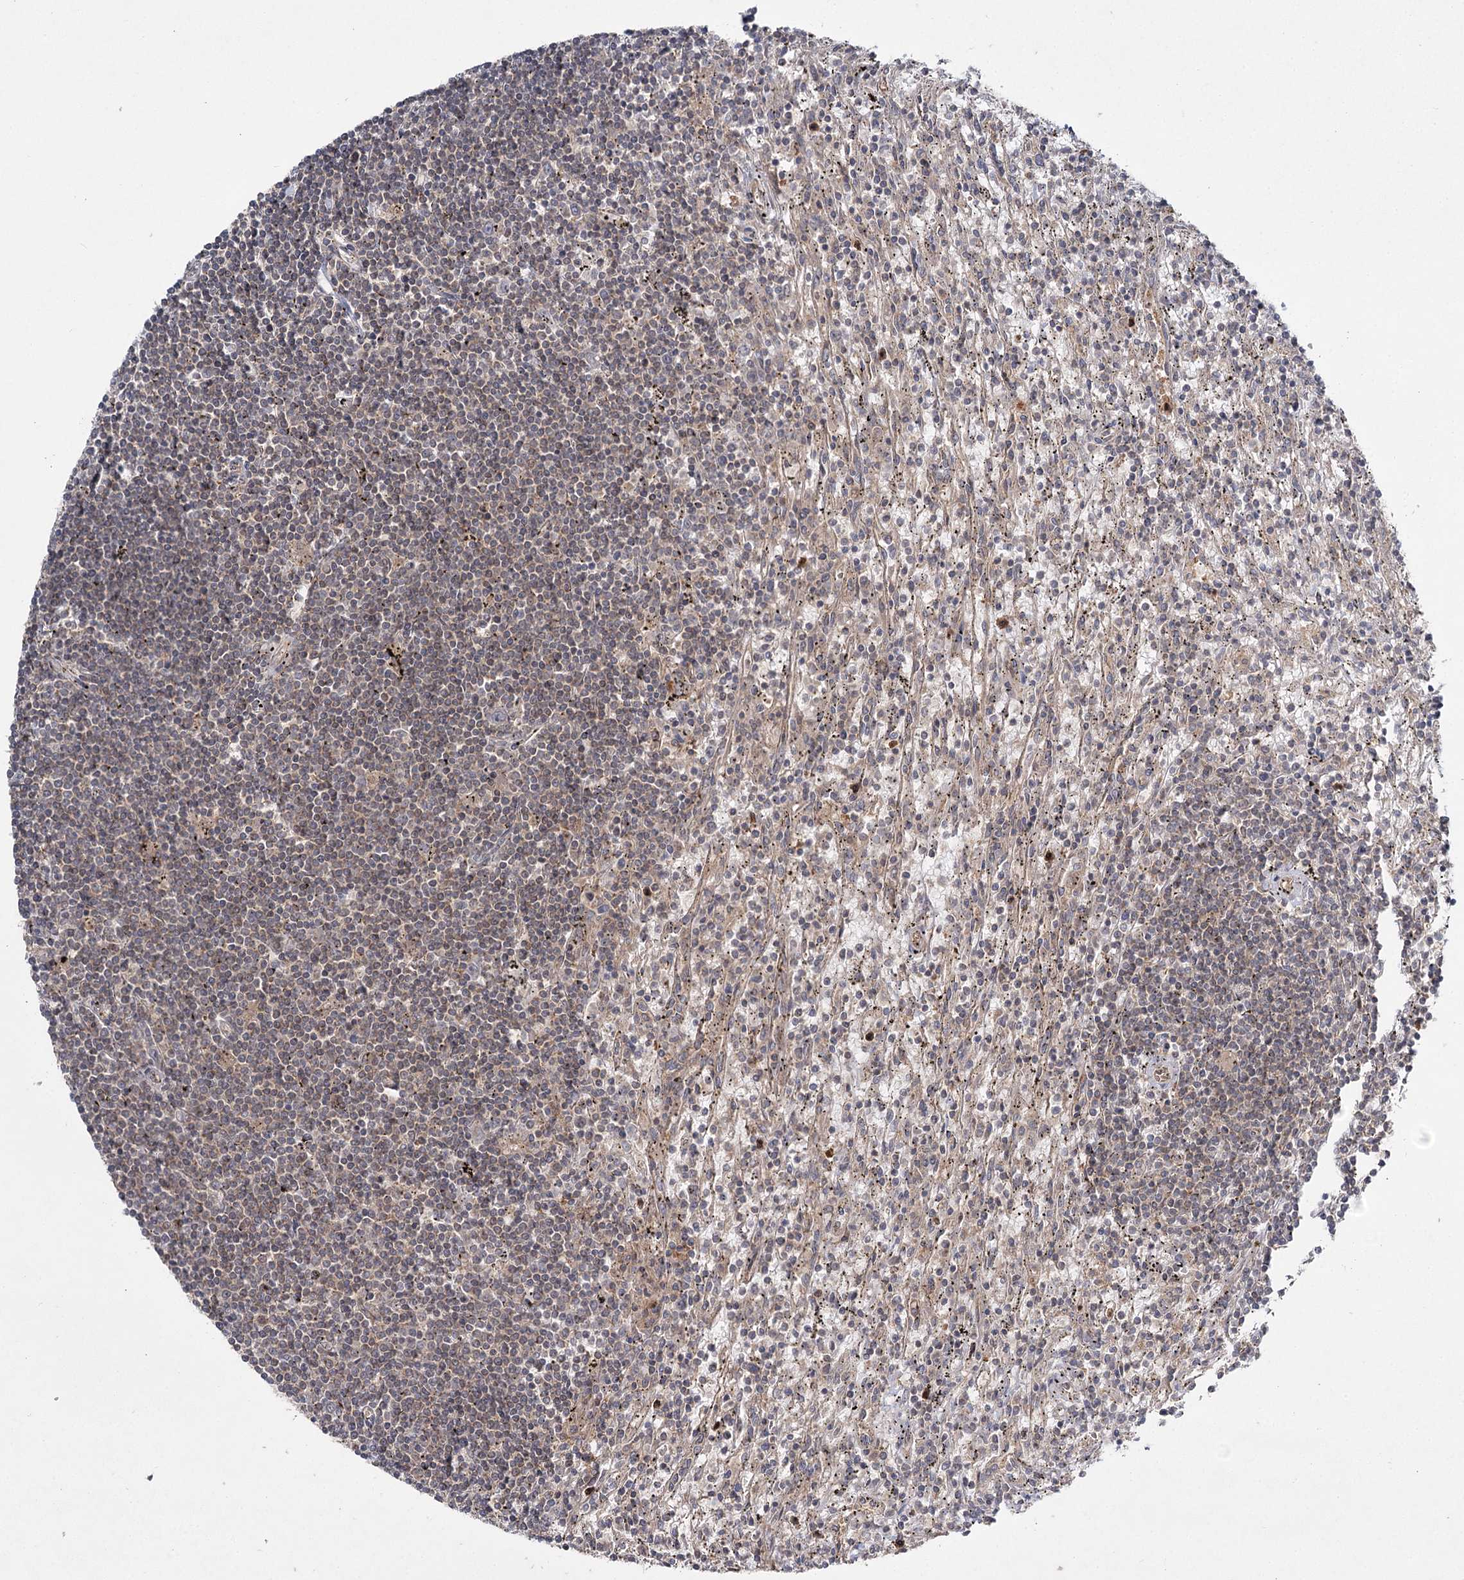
{"staining": {"intensity": "weak", "quantity": "25%-75%", "location": "cytoplasmic/membranous"}, "tissue": "lymphoma", "cell_type": "Tumor cells", "image_type": "cancer", "snomed": [{"axis": "morphology", "description": "Malignant lymphoma, non-Hodgkin's type, Low grade"}, {"axis": "topography", "description": "Spleen"}], "caption": "Immunohistochemical staining of human low-grade malignant lymphoma, non-Hodgkin's type reveals weak cytoplasmic/membranous protein expression in about 25%-75% of tumor cells. (Brightfield microscopy of DAB IHC at high magnification).", "gene": "WDR44", "patient": {"sex": "male", "age": 76}}